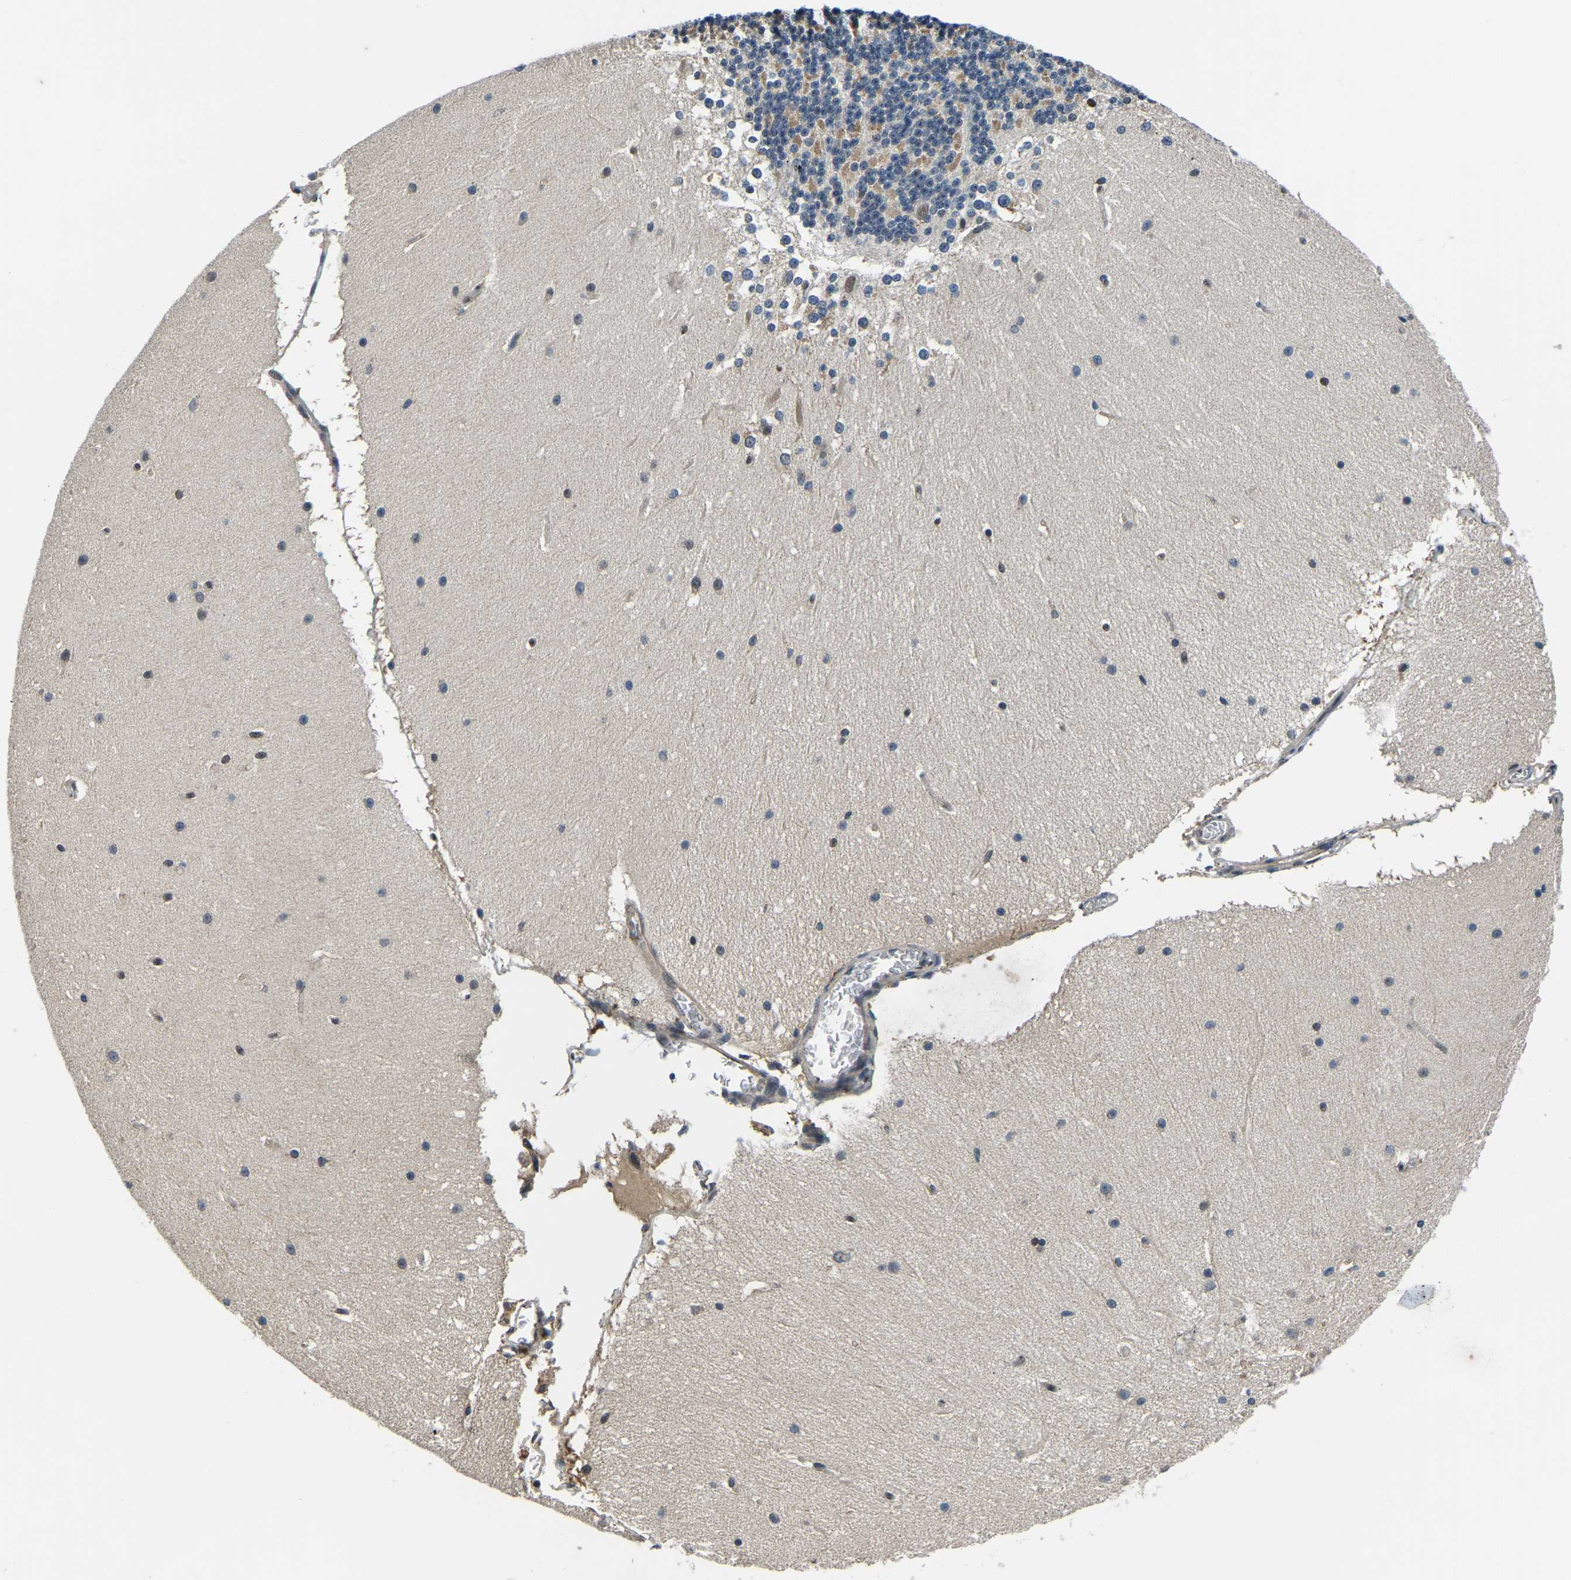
{"staining": {"intensity": "moderate", "quantity": "25%-75%", "location": "cytoplasmic/membranous"}, "tissue": "cerebellum", "cell_type": "Cells in granular layer", "image_type": "normal", "snomed": [{"axis": "morphology", "description": "Normal tissue, NOS"}, {"axis": "topography", "description": "Cerebellum"}], "caption": "Protein analysis of normal cerebellum shows moderate cytoplasmic/membranous positivity in approximately 25%-75% of cells in granular layer.", "gene": "DFFA", "patient": {"sex": "female", "age": 19}}